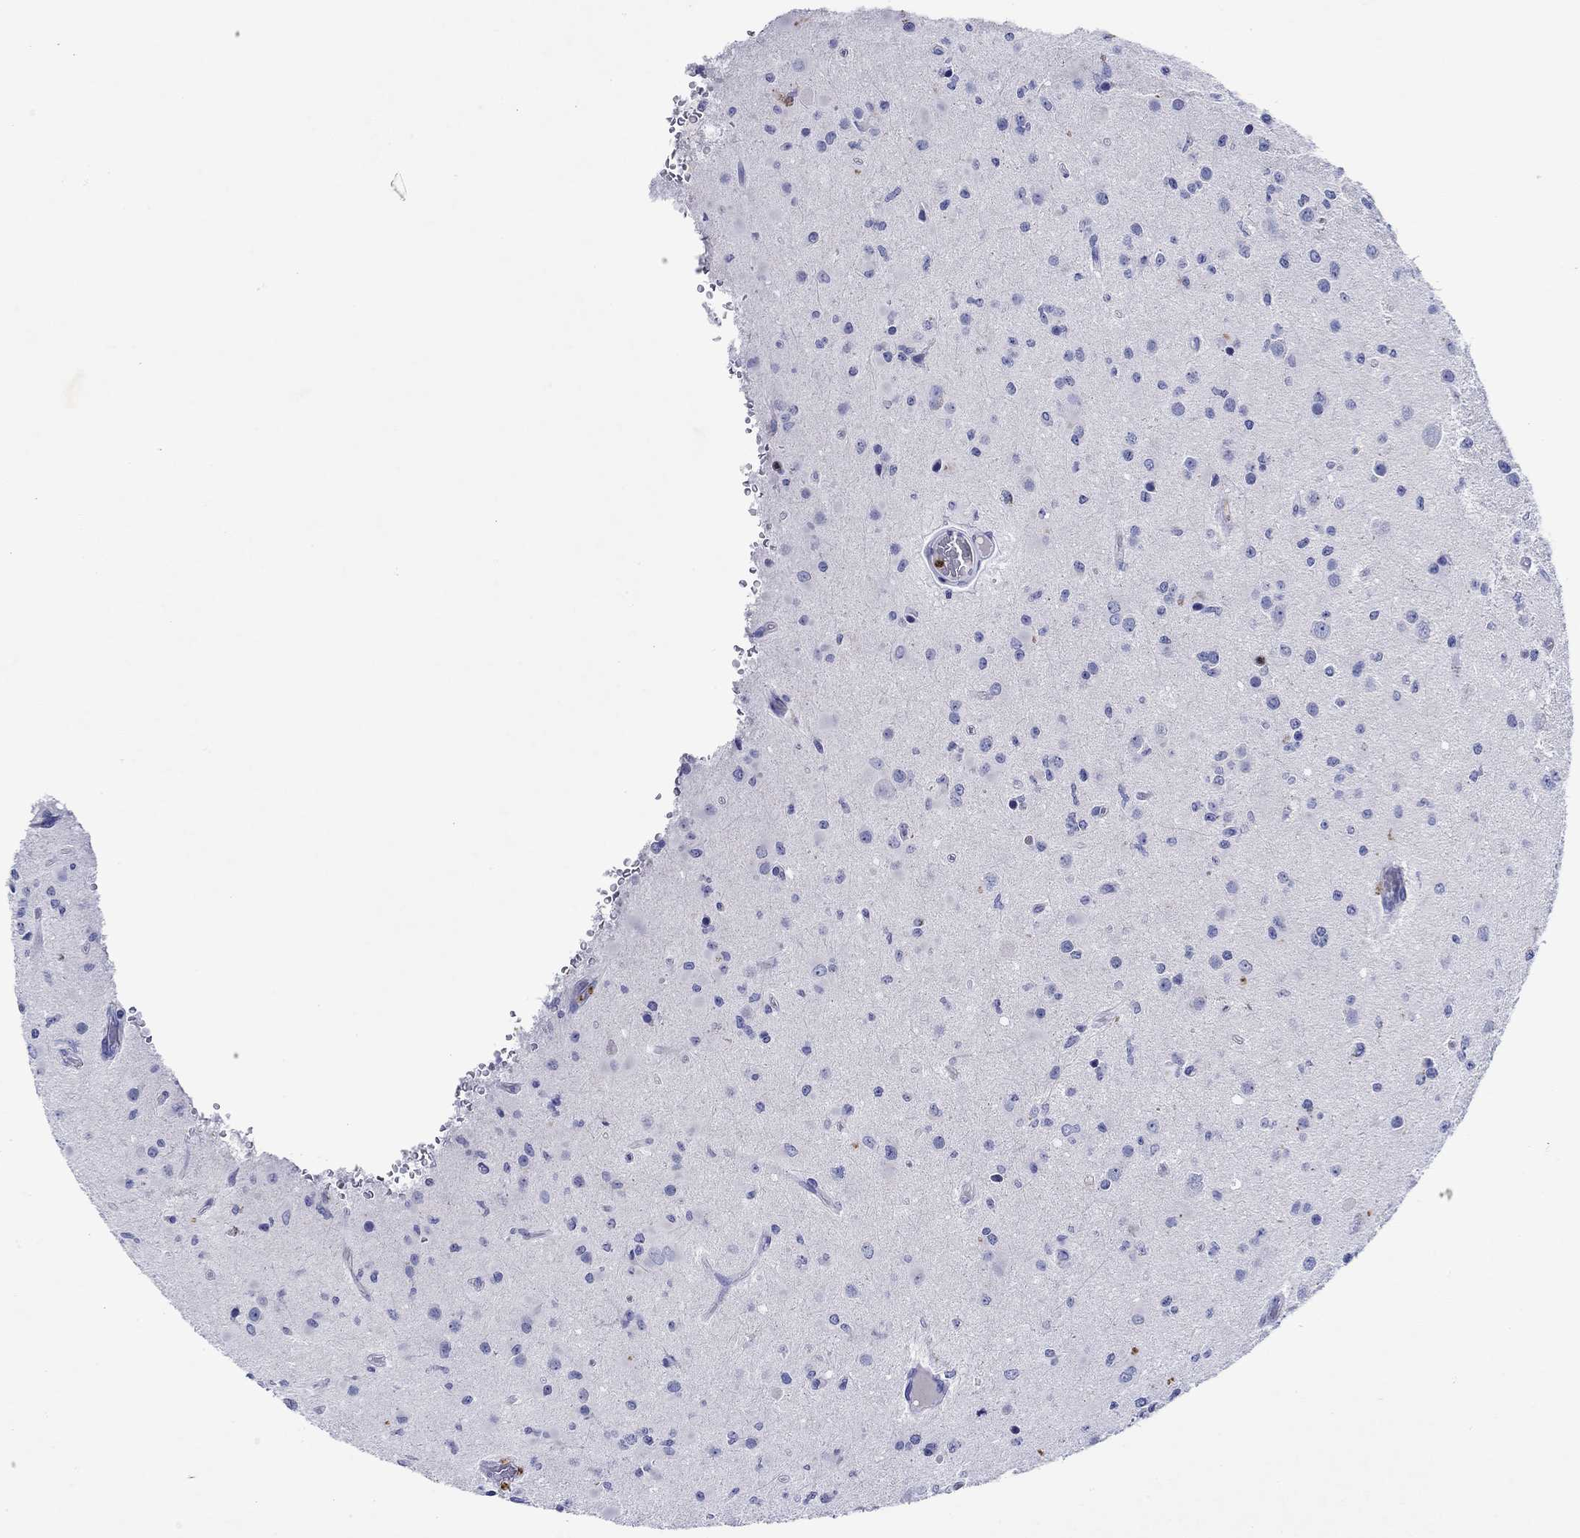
{"staining": {"intensity": "negative", "quantity": "none", "location": "none"}, "tissue": "glioma", "cell_type": "Tumor cells", "image_type": "cancer", "snomed": [{"axis": "morphology", "description": "Glioma, malignant, Low grade"}, {"axis": "topography", "description": "Brain"}], "caption": "The IHC histopathology image has no significant positivity in tumor cells of low-grade glioma (malignant) tissue.", "gene": "EPX", "patient": {"sex": "female", "age": 45}}